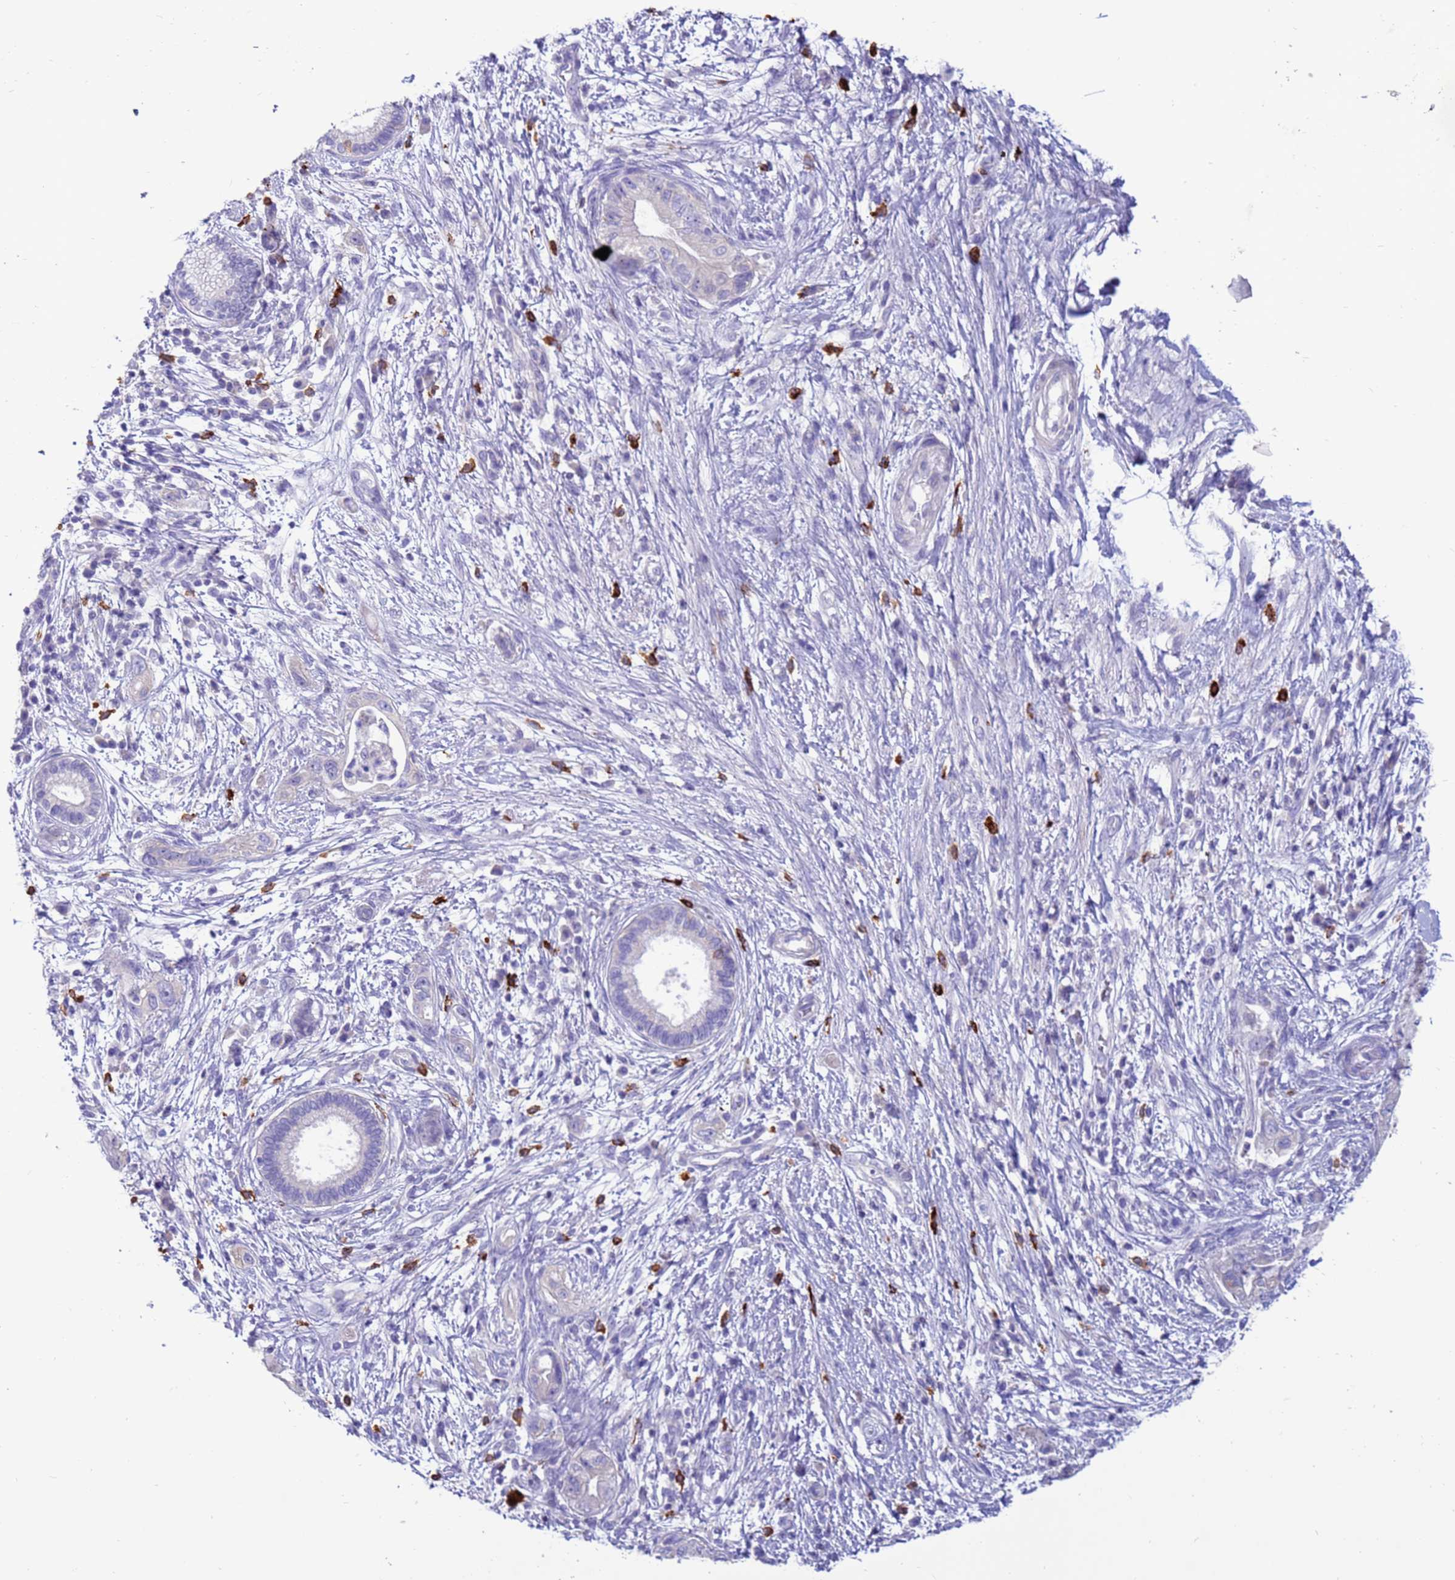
{"staining": {"intensity": "negative", "quantity": "none", "location": "none"}, "tissue": "pancreatic cancer", "cell_type": "Tumor cells", "image_type": "cancer", "snomed": [{"axis": "morphology", "description": "Adenocarcinoma, NOS"}, {"axis": "topography", "description": "Pancreas"}], "caption": "Immunohistochemical staining of adenocarcinoma (pancreatic) exhibits no significant positivity in tumor cells.", "gene": "PDE10A", "patient": {"sex": "female", "age": 73}}